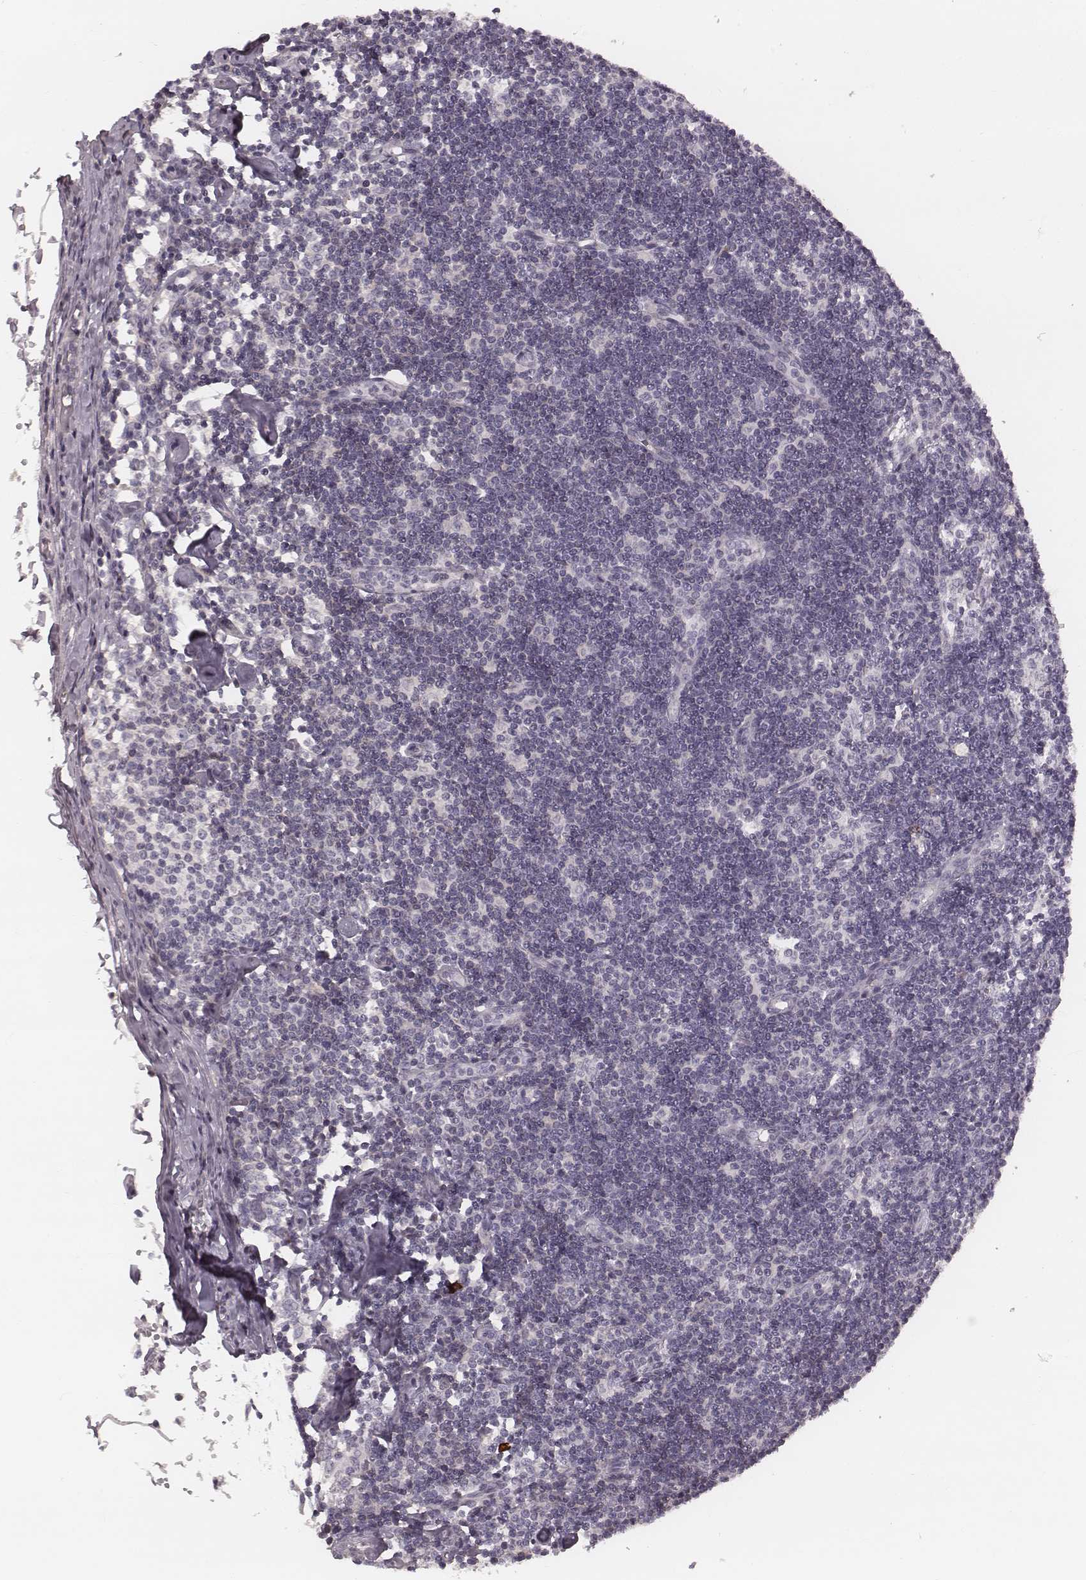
{"staining": {"intensity": "negative", "quantity": "none", "location": "none"}, "tissue": "lymph node", "cell_type": "Germinal center cells", "image_type": "normal", "snomed": [{"axis": "morphology", "description": "Normal tissue, NOS"}, {"axis": "topography", "description": "Lymph node"}], "caption": "DAB immunohistochemical staining of normal human lymph node exhibits no significant expression in germinal center cells. The staining is performed using DAB brown chromogen with nuclei counter-stained in using hematoxylin.", "gene": "S100Z", "patient": {"sex": "female", "age": 42}}